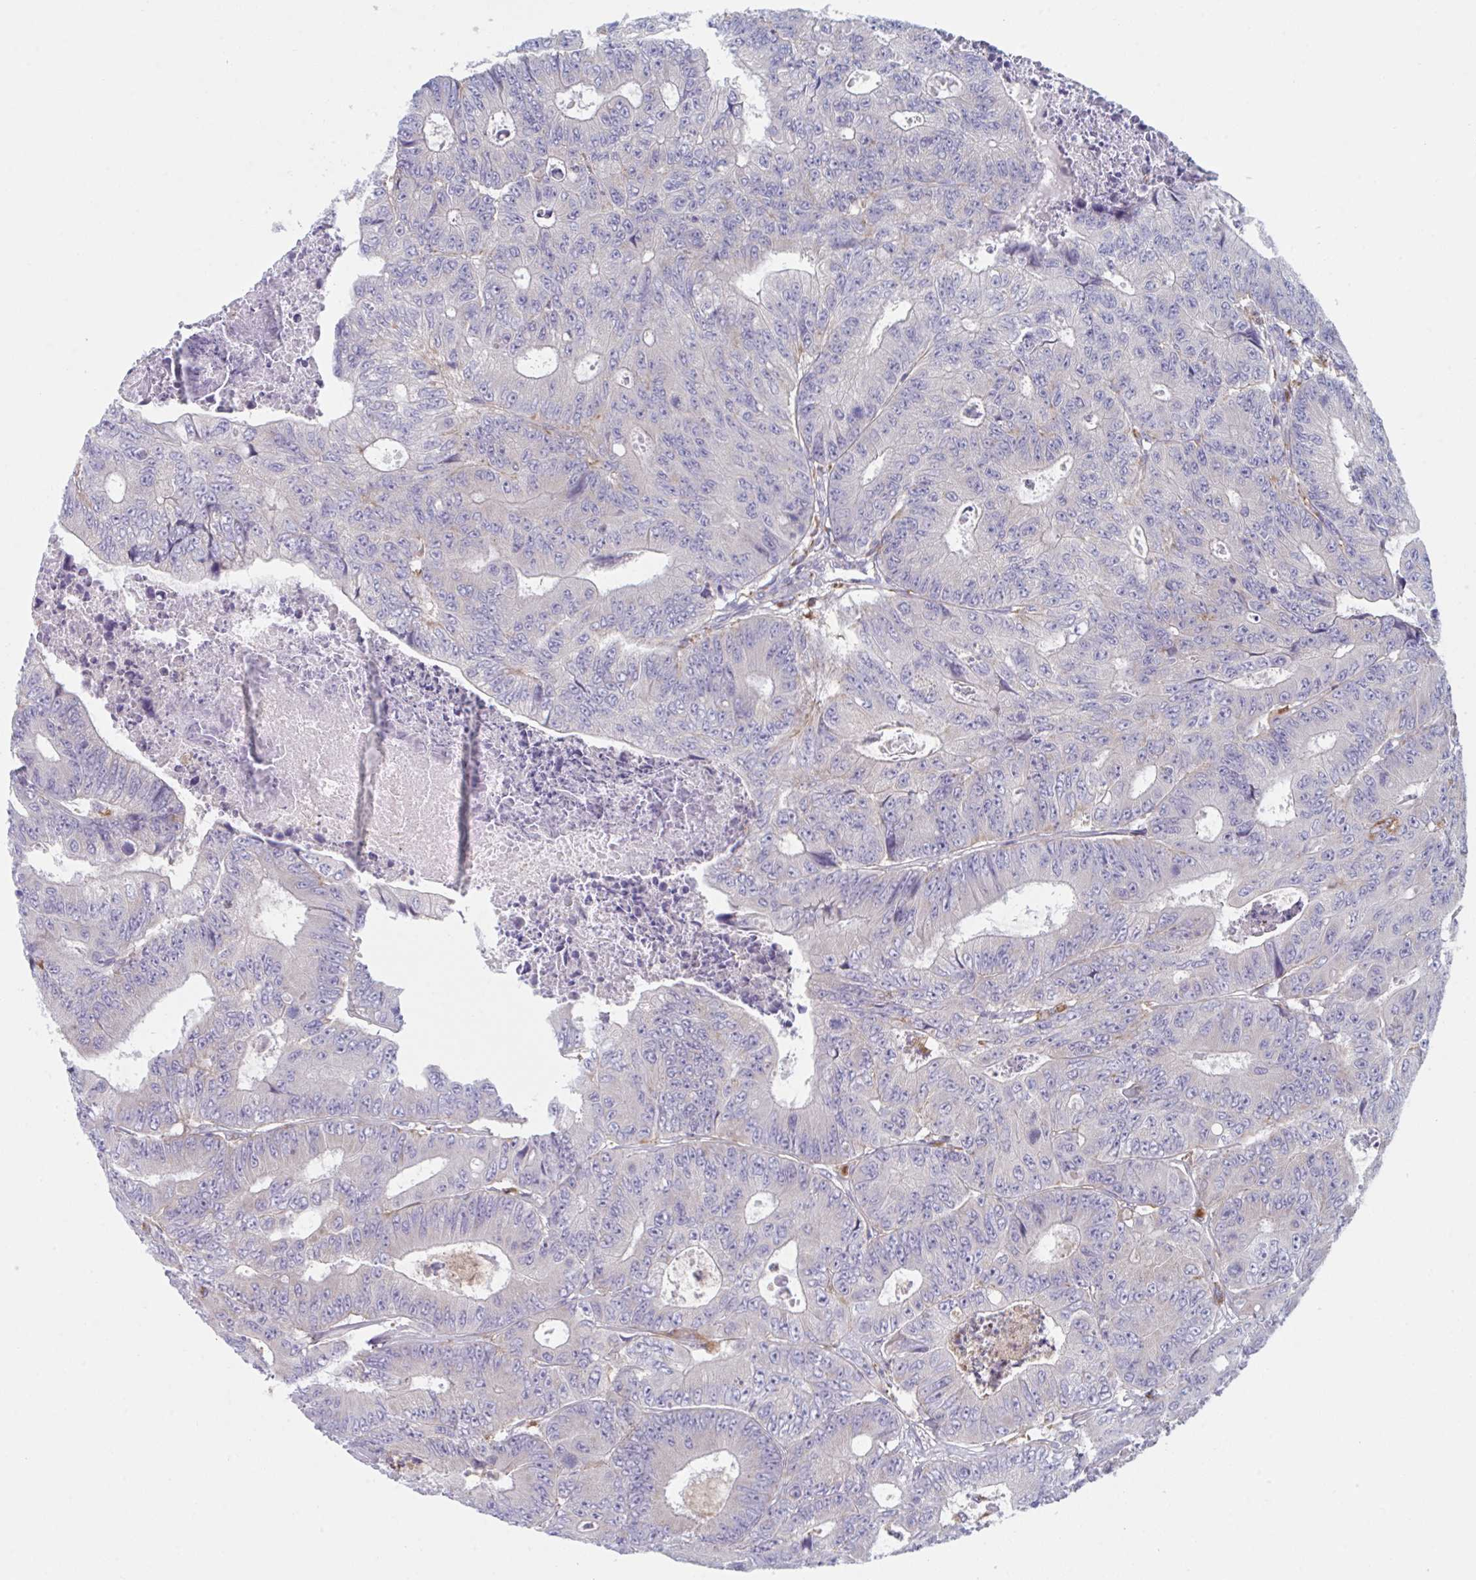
{"staining": {"intensity": "negative", "quantity": "none", "location": "none"}, "tissue": "colorectal cancer", "cell_type": "Tumor cells", "image_type": "cancer", "snomed": [{"axis": "morphology", "description": "Adenocarcinoma, NOS"}, {"axis": "topography", "description": "Colon"}], "caption": "Immunohistochemistry photomicrograph of neoplastic tissue: human colorectal adenocarcinoma stained with DAB displays no significant protein expression in tumor cells. (Immunohistochemistry, brightfield microscopy, high magnification).", "gene": "NIPSNAP1", "patient": {"sex": "female", "age": 48}}